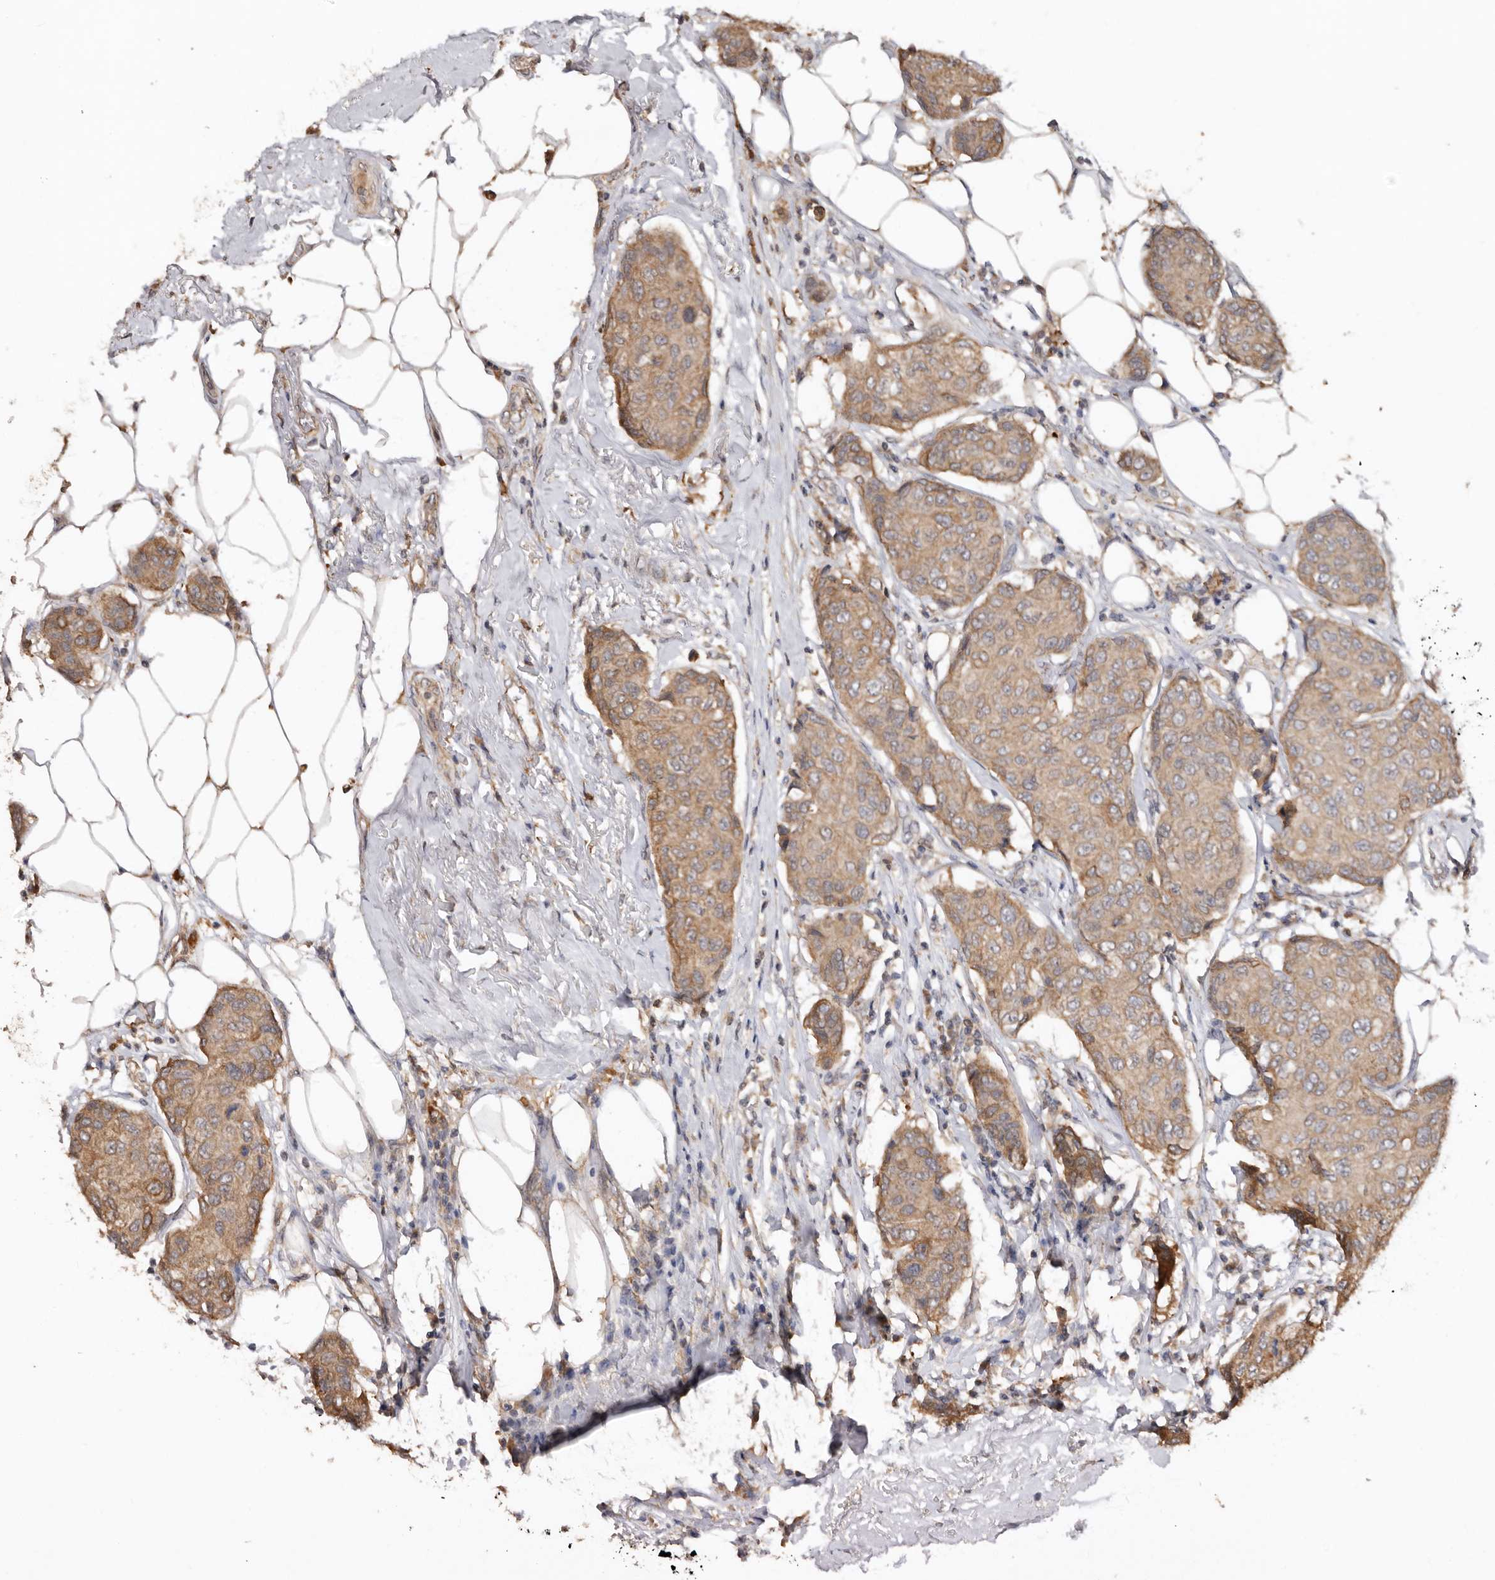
{"staining": {"intensity": "moderate", "quantity": ">75%", "location": "cytoplasmic/membranous"}, "tissue": "breast cancer", "cell_type": "Tumor cells", "image_type": "cancer", "snomed": [{"axis": "morphology", "description": "Duct carcinoma"}, {"axis": "topography", "description": "Breast"}], "caption": "The immunohistochemical stain labels moderate cytoplasmic/membranous staining in tumor cells of breast cancer tissue.", "gene": "RSPO2", "patient": {"sex": "female", "age": 80}}